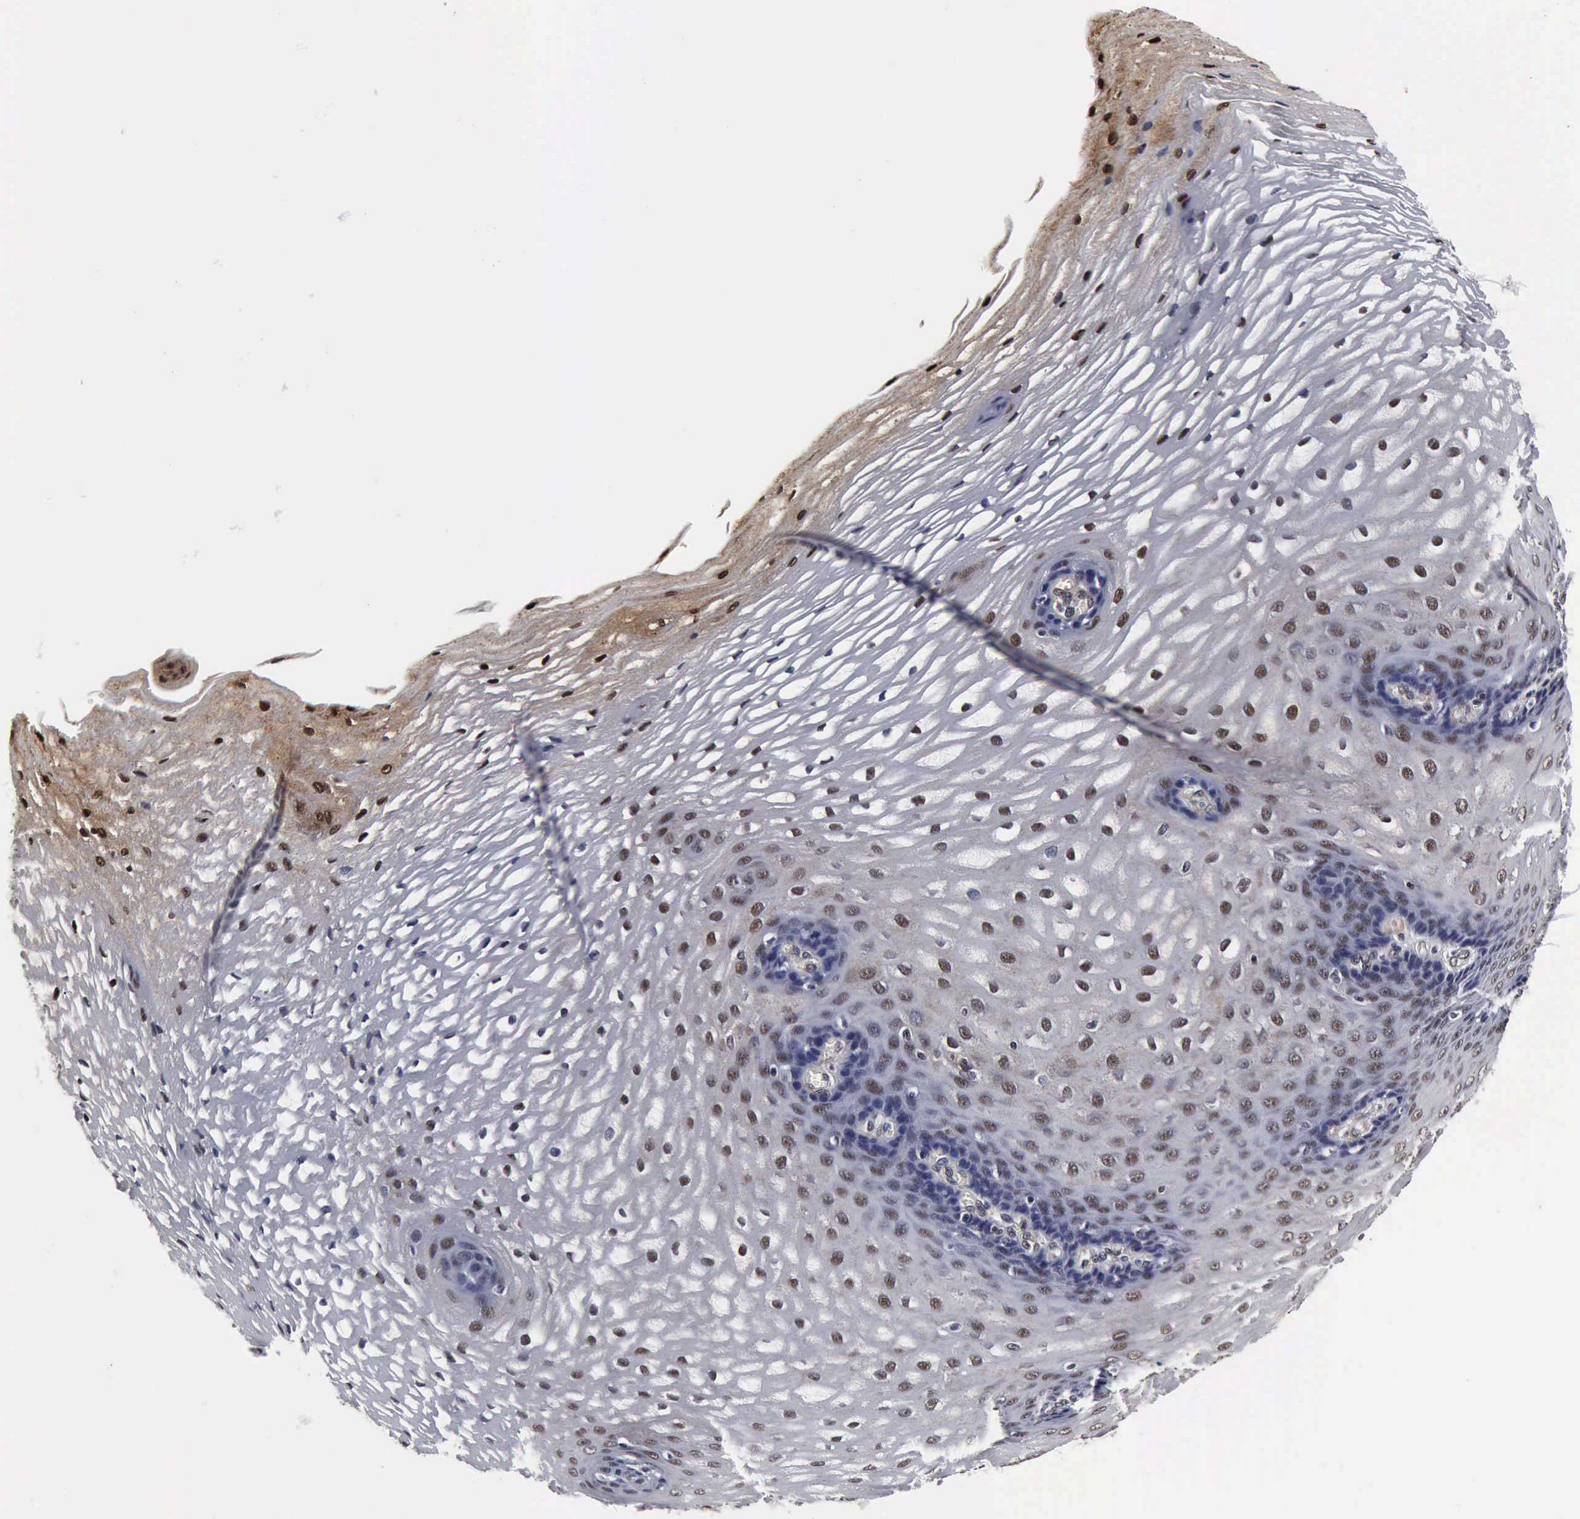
{"staining": {"intensity": "weak", "quantity": "25%-75%", "location": "nuclear"}, "tissue": "esophagus", "cell_type": "Squamous epithelial cells", "image_type": "normal", "snomed": [{"axis": "morphology", "description": "Normal tissue, NOS"}, {"axis": "morphology", "description": "Adenocarcinoma, NOS"}, {"axis": "topography", "description": "Esophagus"}, {"axis": "topography", "description": "Stomach"}], "caption": "Weak nuclear staining for a protein is identified in approximately 25%-75% of squamous epithelial cells of benign esophagus using immunohistochemistry.", "gene": "UBC", "patient": {"sex": "male", "age": 62}}